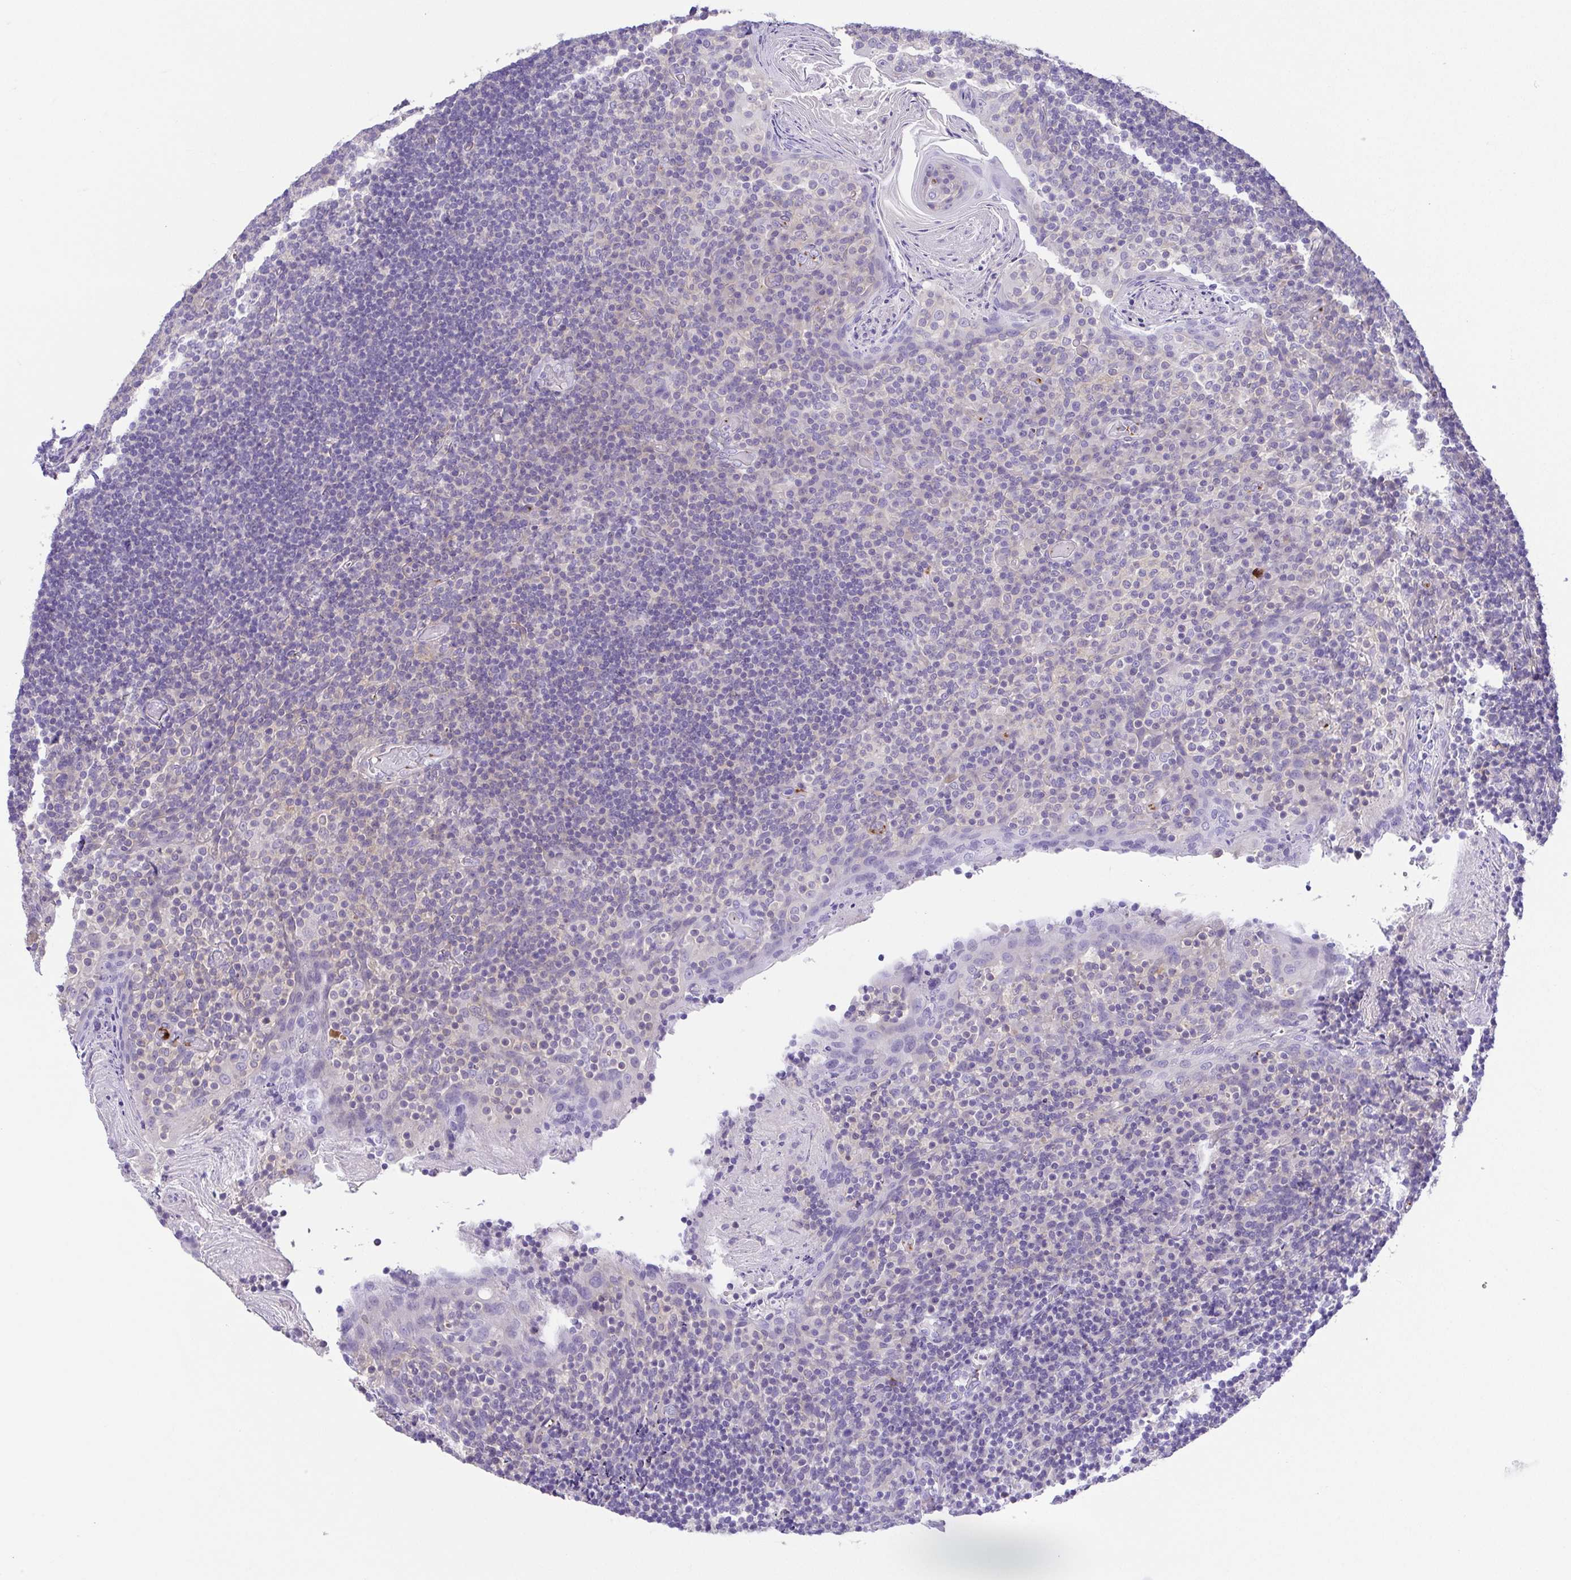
{"staining": {"intensity": "negative", "quantity": "none", "location": "none"}, "tissue": "tonsil", "cell_type": "Germinal center cells", "image_type": "normal", "snomed": [{"axis": "morphology", "description": "Normal tissue, NOS"}, {"axis": "topography", "description": "Tonsil"}], "caption": "Unremarkable tonsil was stained to show a protein in brown. There is no significant staining in germinal center cells.", "gene": "PRR14L", "patient": {"sex": "female", "age": 10}}